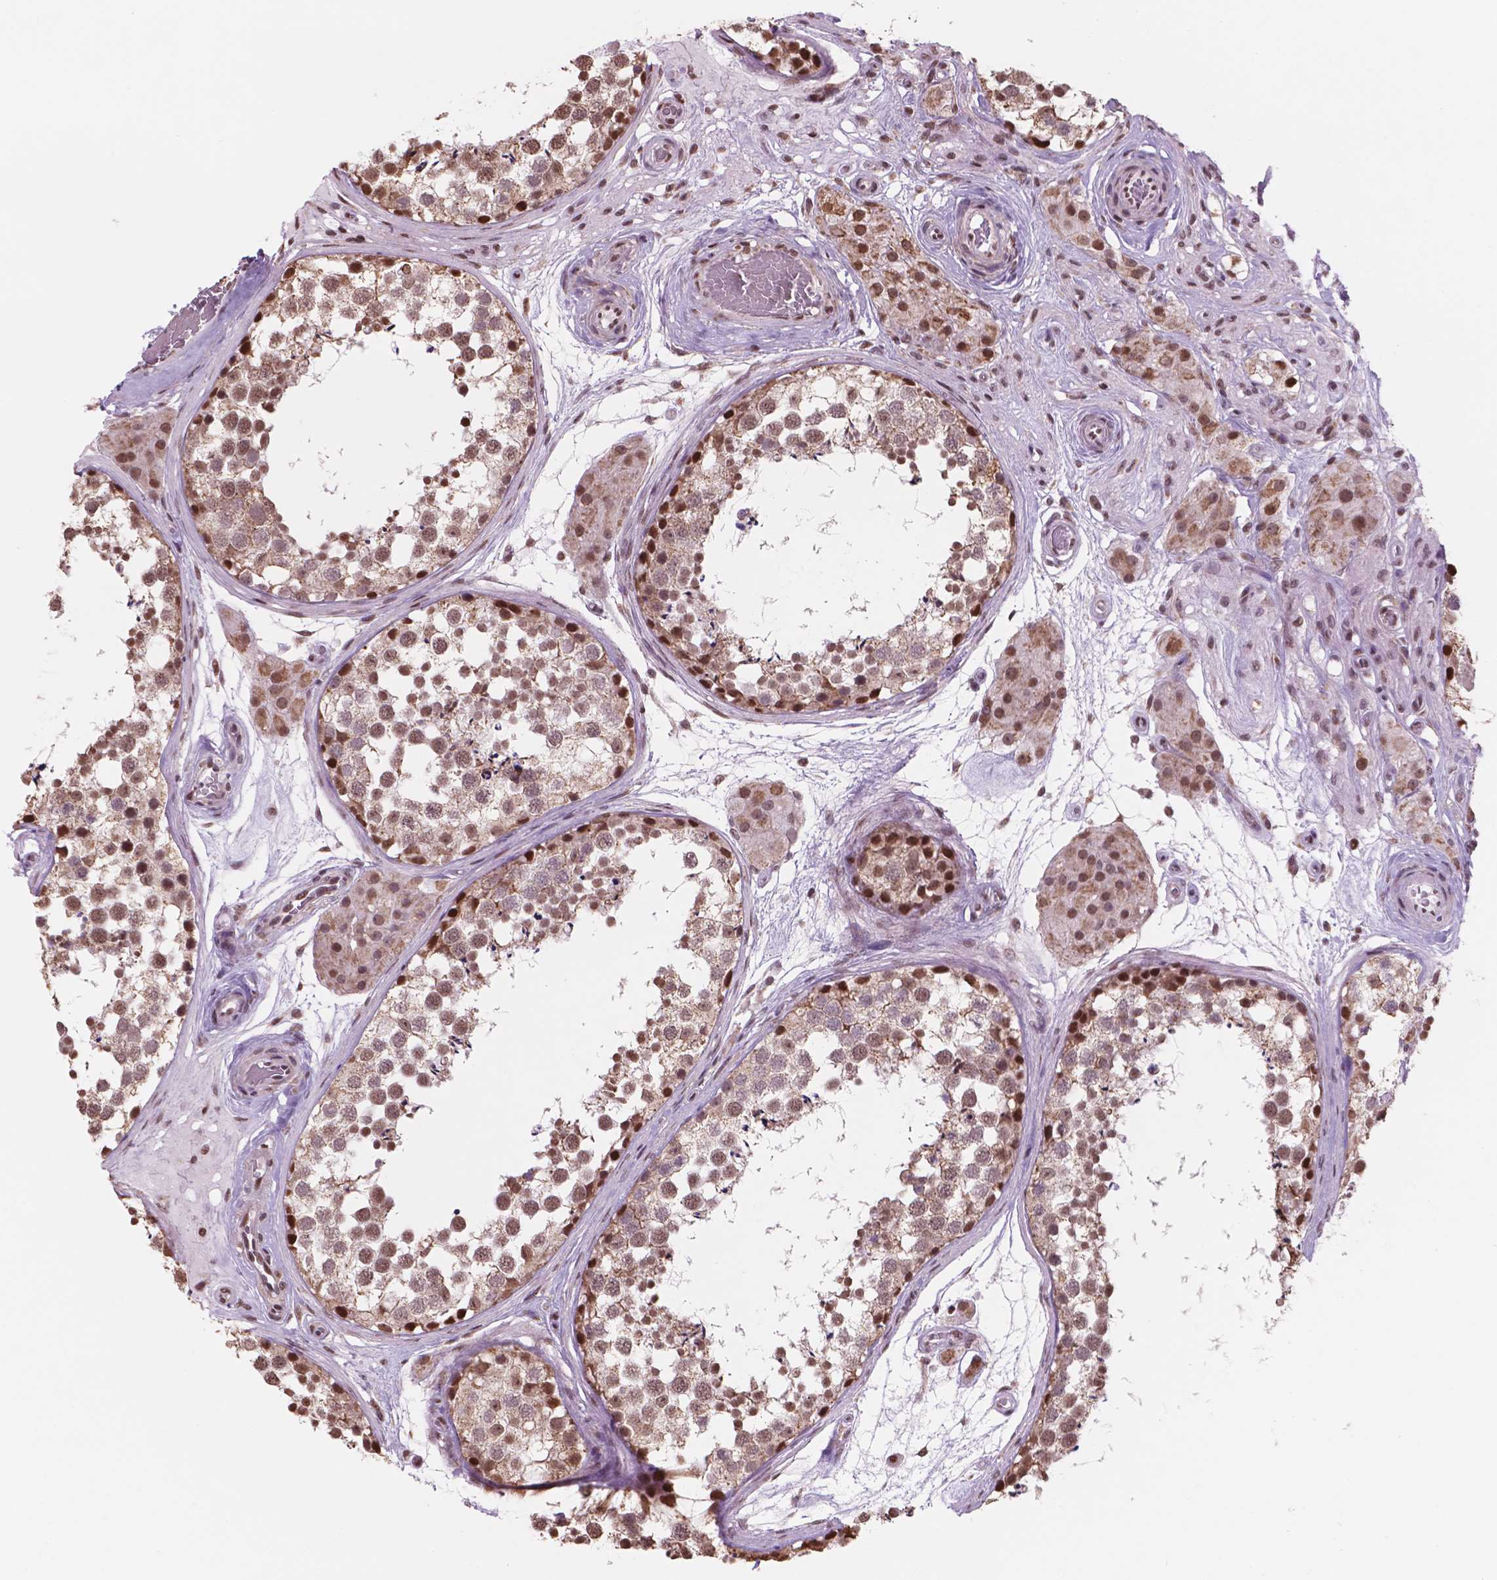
{"staining": {"intensity": "strong", "quantity": ">75%", "location": "cytoplasmic/membranous,nuclear"}, "tissue": "testis", "cell_type": "Cells in seminiferous ducts", "image_type": "normal", "snomed": [{"axis": "morphology", "description": "Normal tissue, NOS"}, {"axis": "morphology", "description": "Seminoma, NOS"}, {"axis": "topography", "description": "Testis"}], "caption": "Normal testis was stained to show a protein in brown. There is high levels of strong cytoplasmic/membranous,nuclear staining in approximately >75% of cells in seminiferous ducts. (Stains: DAB (3,3'-diaminobenzidine) in brown, nuclei in blue, Microscopy: brightfield microscopy at high magnification).", "gene": "NDUFA10", "patient": {"sex": "male", "age": 65}}